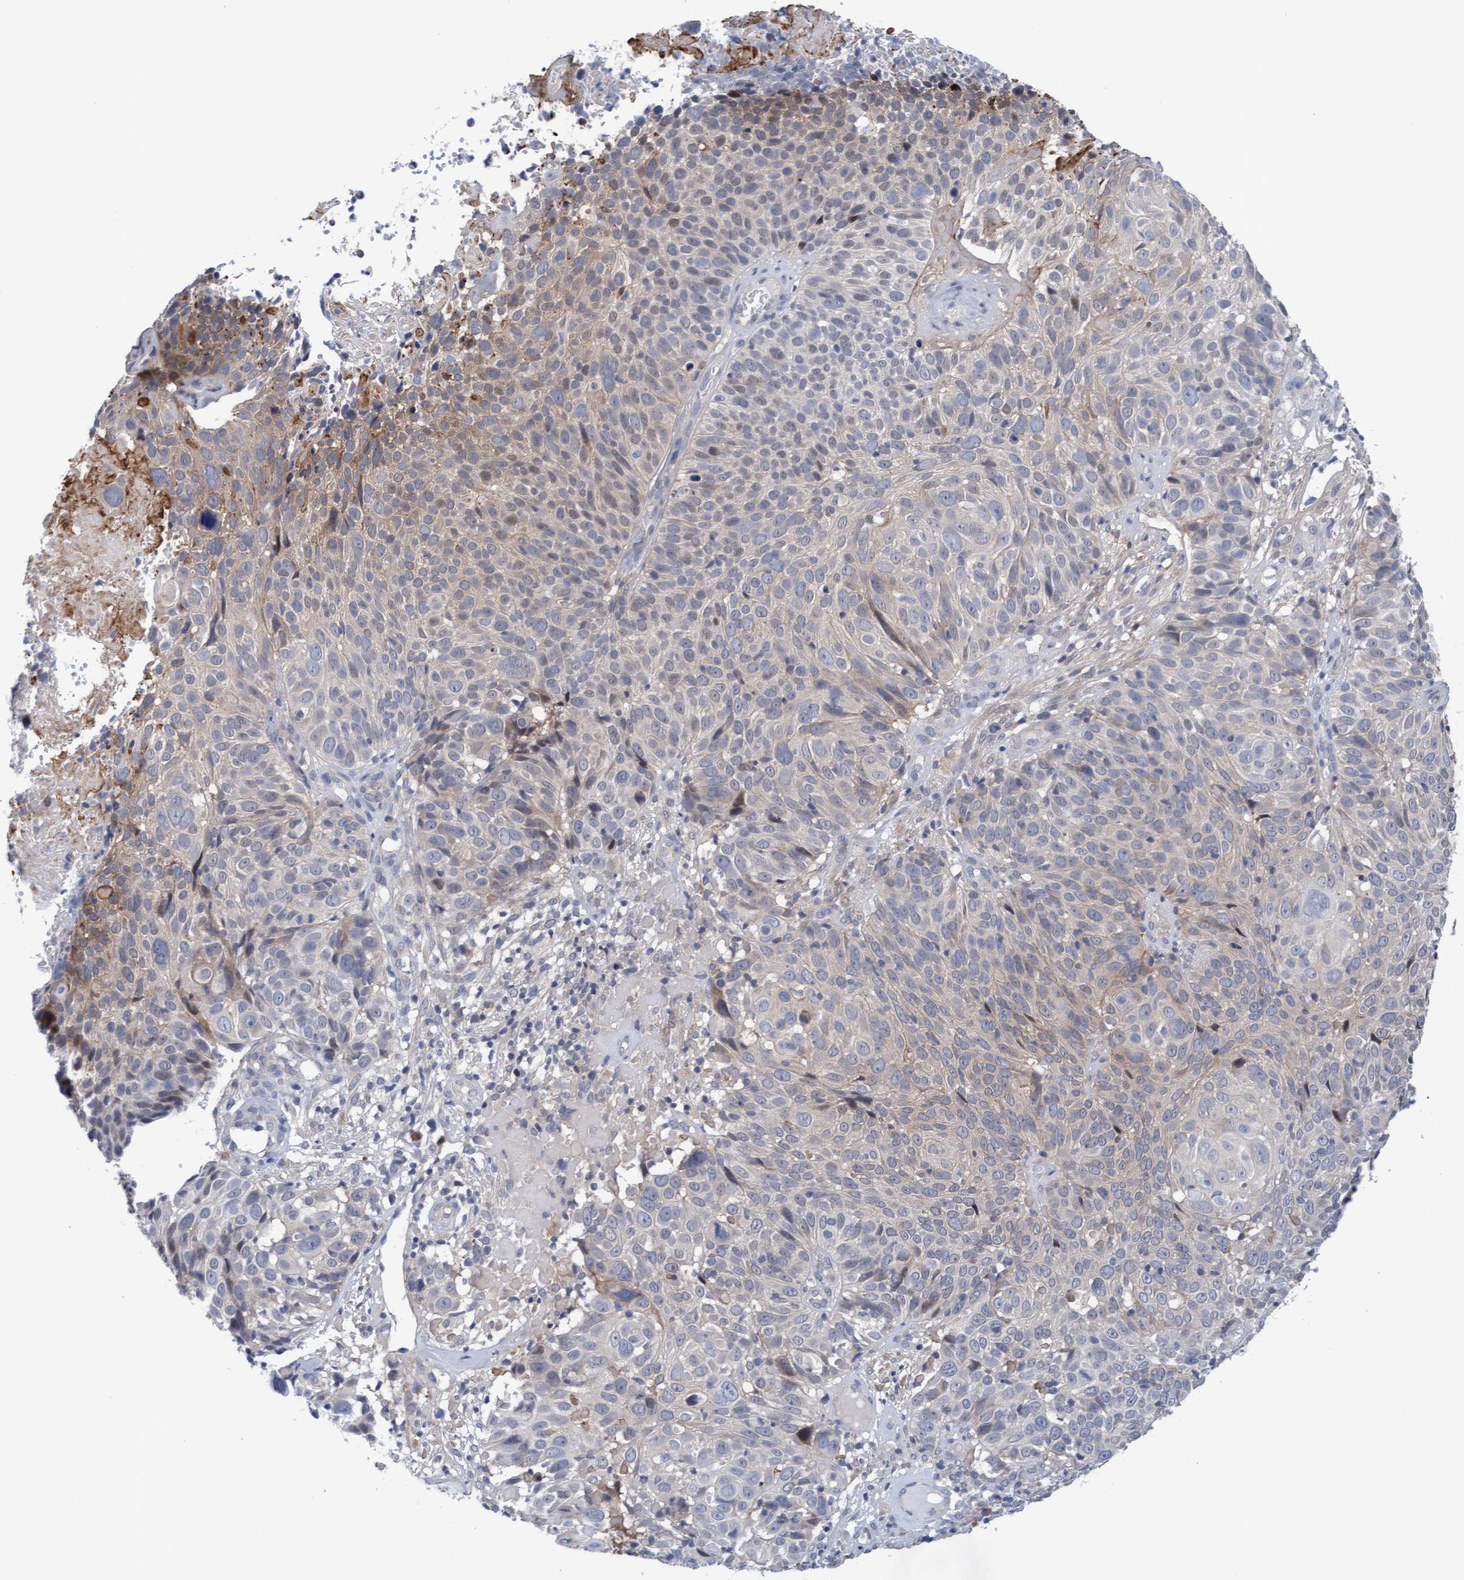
{"staining": {"intensity": "moderate", "quantity": "<25%", "location": "cytoplasmic/membranous"}, "tissue": "cervical cancer", "cell_type": "Tumor cells", "image_type": "cancer", "snomed": [{"axis": "morphology", "description": "Squamous cell carcinoma, NOS"}, {"axis": "topography", "description": "Cervix"}], "caption": "A low amount of moderate cytoplasmic/membranous positivity is identified in approximately <25% of tumor cells in cervical cancer tissue.", "gene": "PLCD1", "patient": {"sex": "female", "age": 74}}